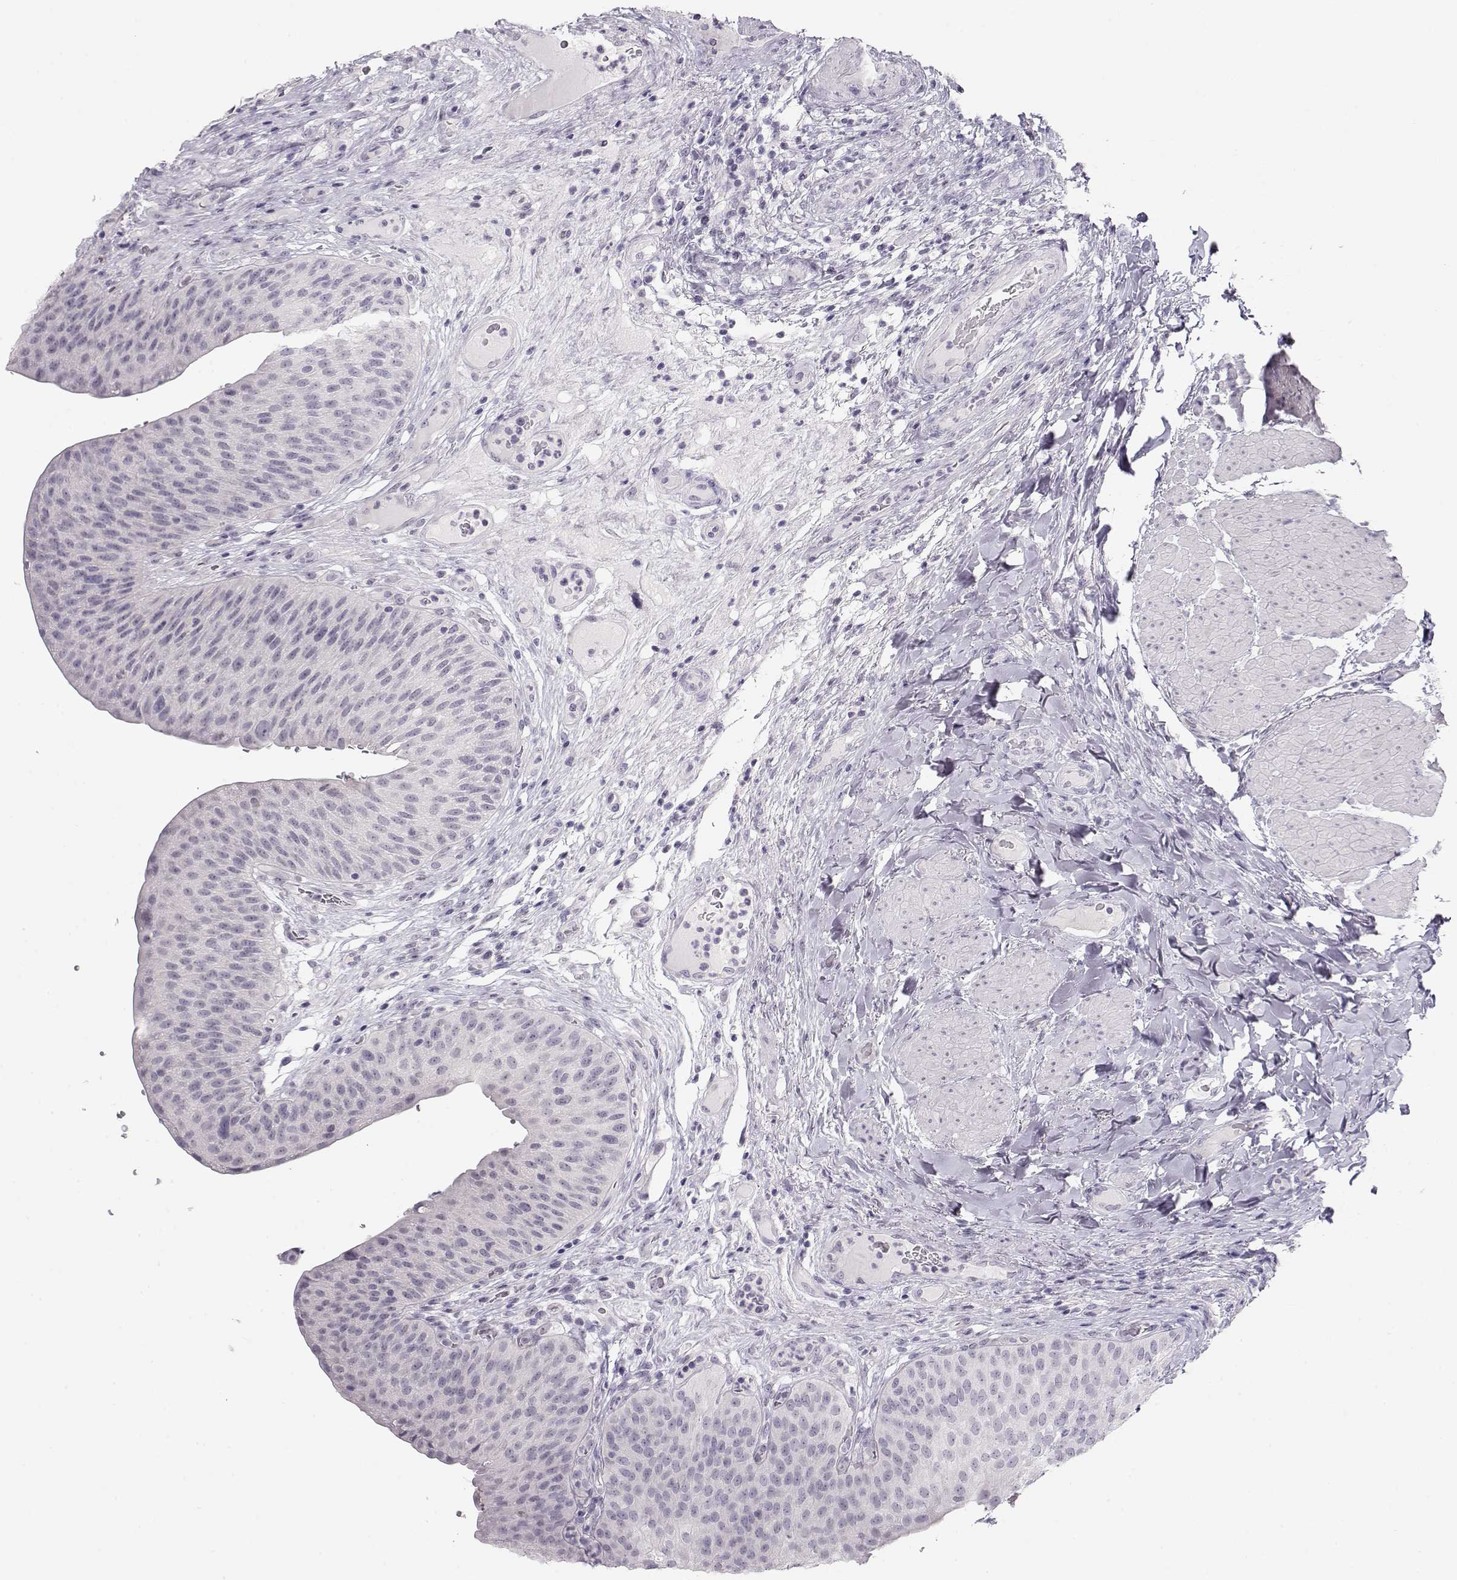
{"staining": {"intensity": "negative", "quantity": "none", "location": "none"}, "tissue": "urinary bladder", "cell_type": "Urothelial cells", "image_type": "normal", "snomed": [{"axis": "morphology", "description": "Normal tissue, NOS"}, {"axis": "topography", "description": "Urinary bladder"}], "caption": "Urothelial cells are negative for brown protein staining in benign urinary bladder. The staining is performed using DAB brown chromogen with nuclei counter-stained in using hematoxylin.", "gene": "IMPG1", "patient": {"sex": "male", "age": 66}}